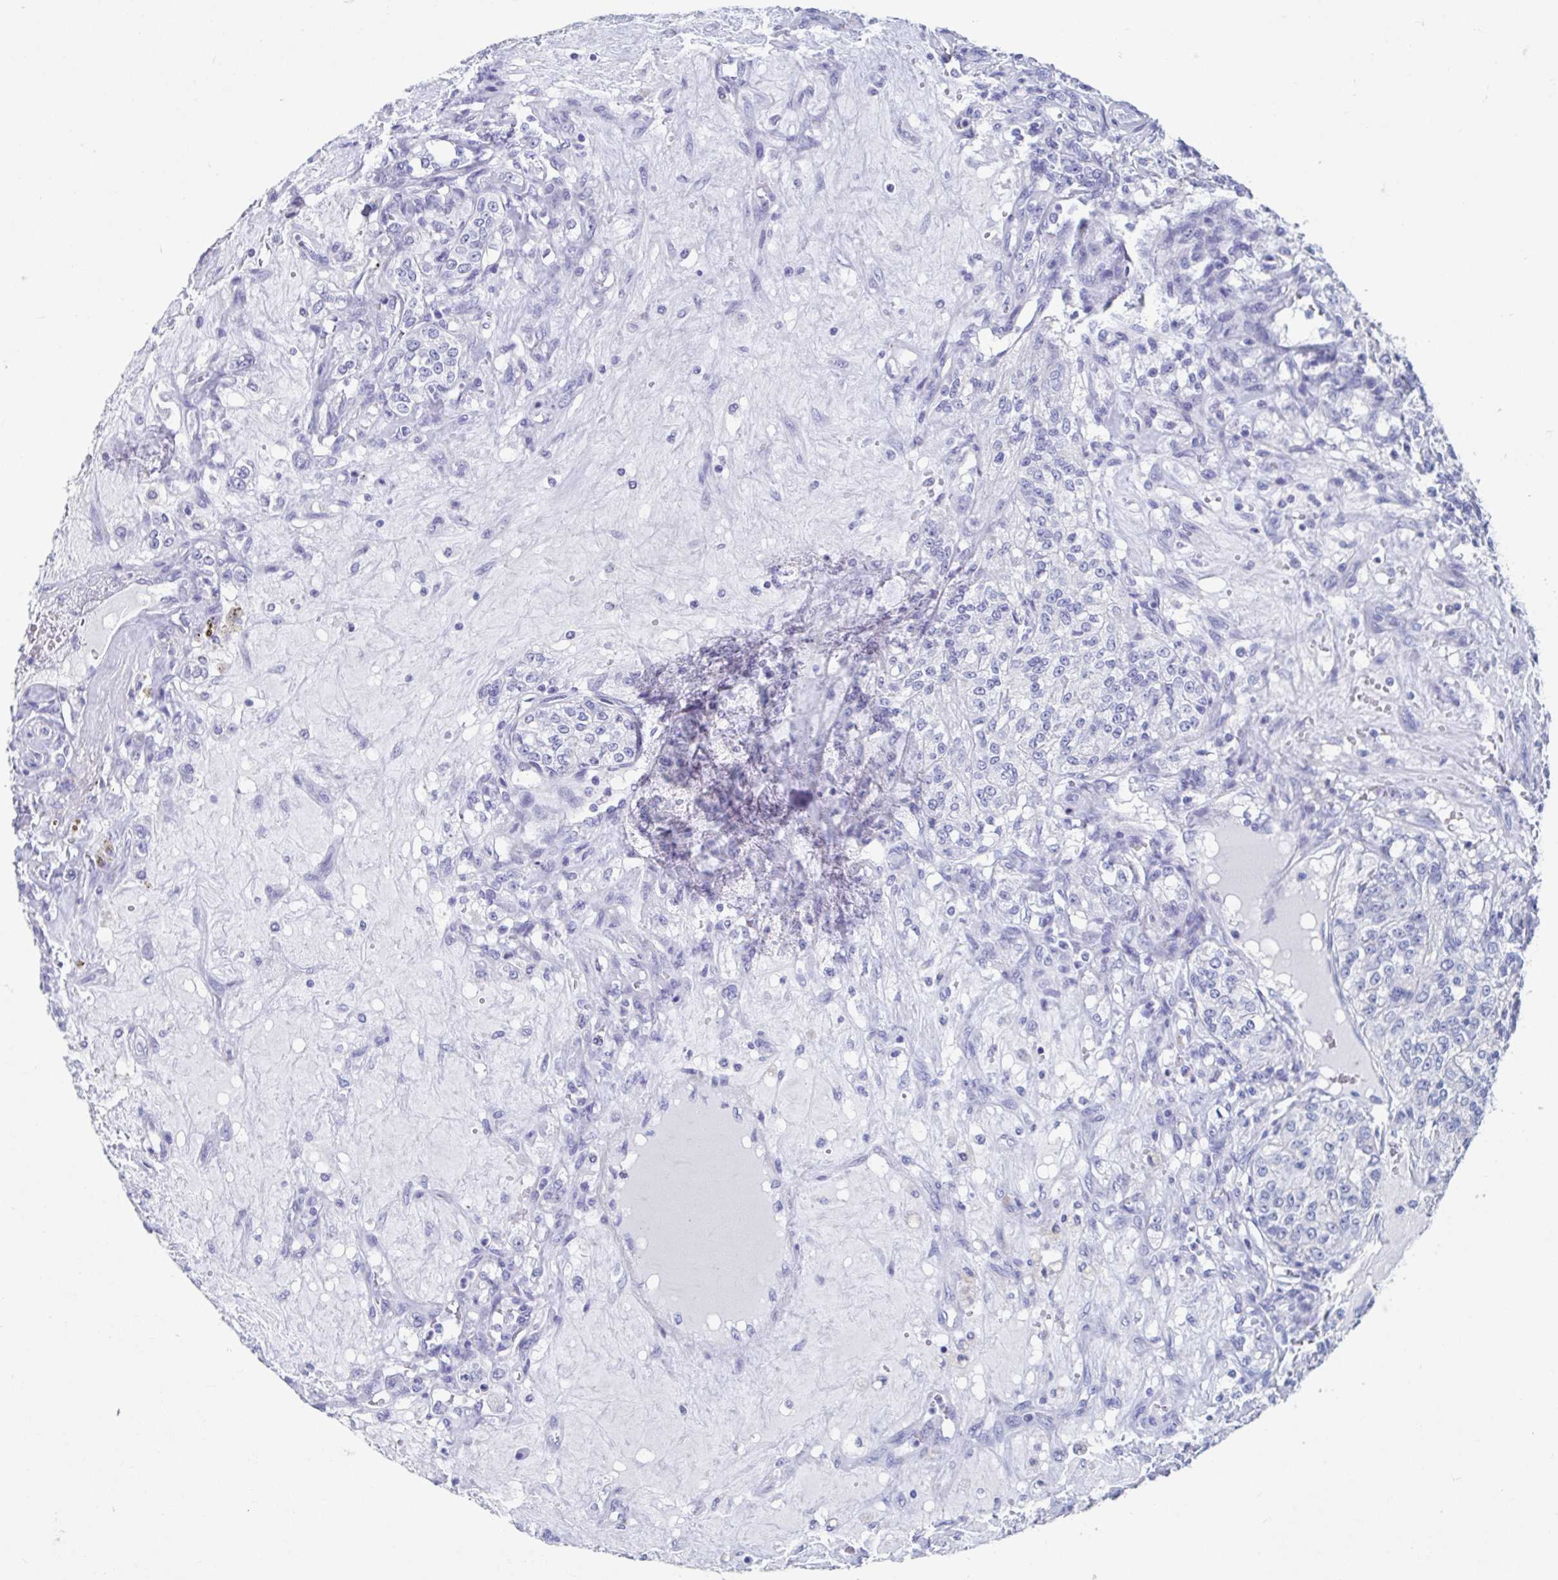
{"staining": {"intensity": "negative", "quantity": "none", "location": "none"}, "tissue": "renal cancer", "cell_type": "Tumor cells", "image_type": "cancer", "snomed": [{"axis": "morphology", "description": "Adenocarcinoma, NOS"}, {"axis": "topography", "description": "Kidney"}], "caption": "Immunohistochemistry micrograph of human renal cancer (adenocarcinoma) stained for a protein (brown), which shows no staining in tumor cells. (IHC, brightfield microscopy, high magnification).", "gene": "SHCBP1L", "patient": {"sex": "female", "age": 63}}